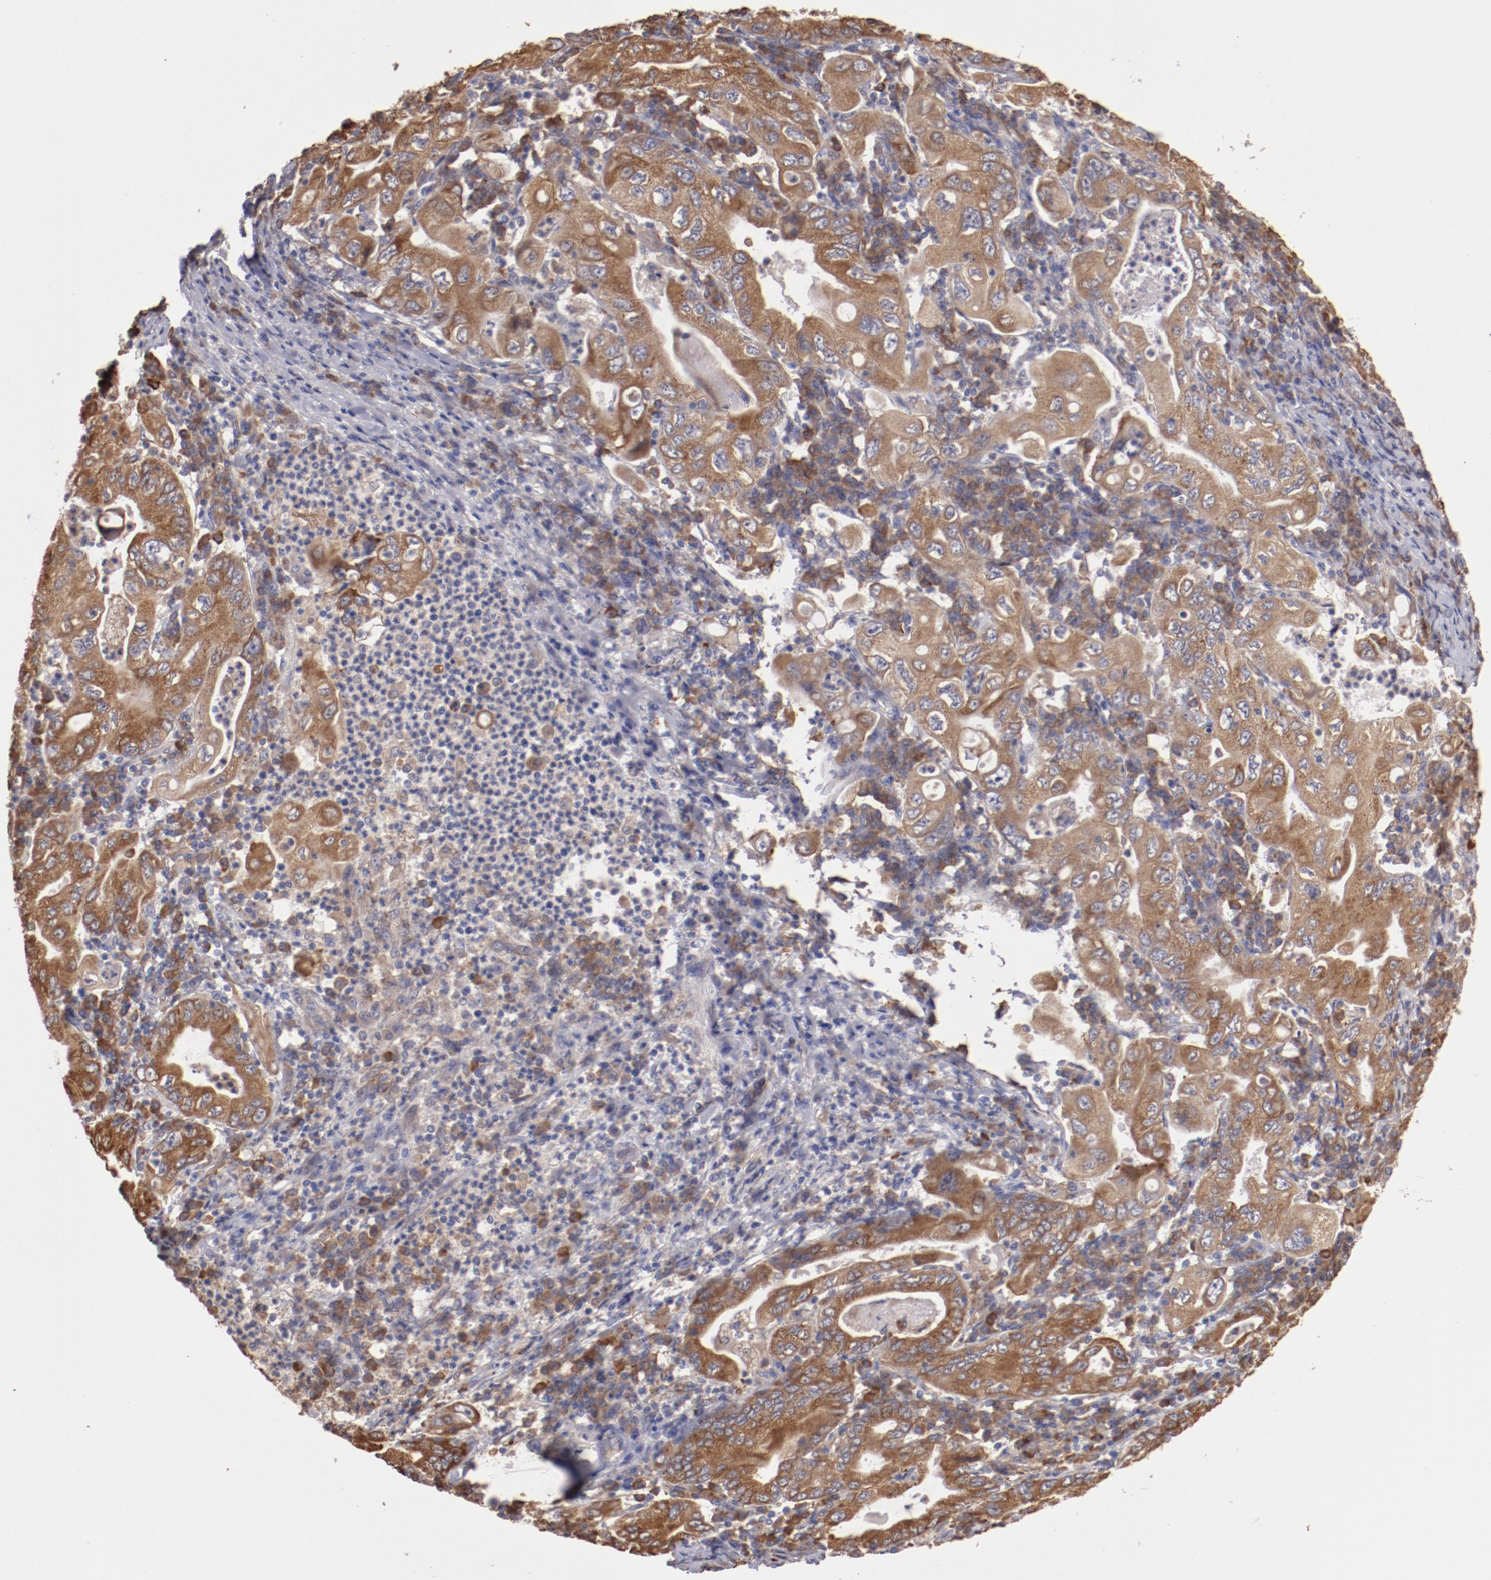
{"staining": {"intensity": "moderate", "quantity": "25%-75%", "location": "cytoplasmic/membranous"}, "tissue": "stomach cancer", "cell_type": "Tumor cells", "image_type": "cancer", "snomed": [{"axis": "morphology", "description": "Normal tissue, NOS"}, {"axis": "morphology", "description": "Adenocarcinoma, NOS"}, {"axis": "topography", "description": "Esophagus"}, {"axis": "topography", "description": "Stomach, upper"}, {"axis": "topography", "description": "Peripheral nerve tissue"}], "caption": "High-power microscopy captured an immunohistochemistry histopathology image of stomach adenocarcinoma, revealing moderate cytoplasmic/membranous staining in about 25%-75% of tumor cells.", "gene": "NFKBIE", "patient": {"sex": "male", "age": 62}}